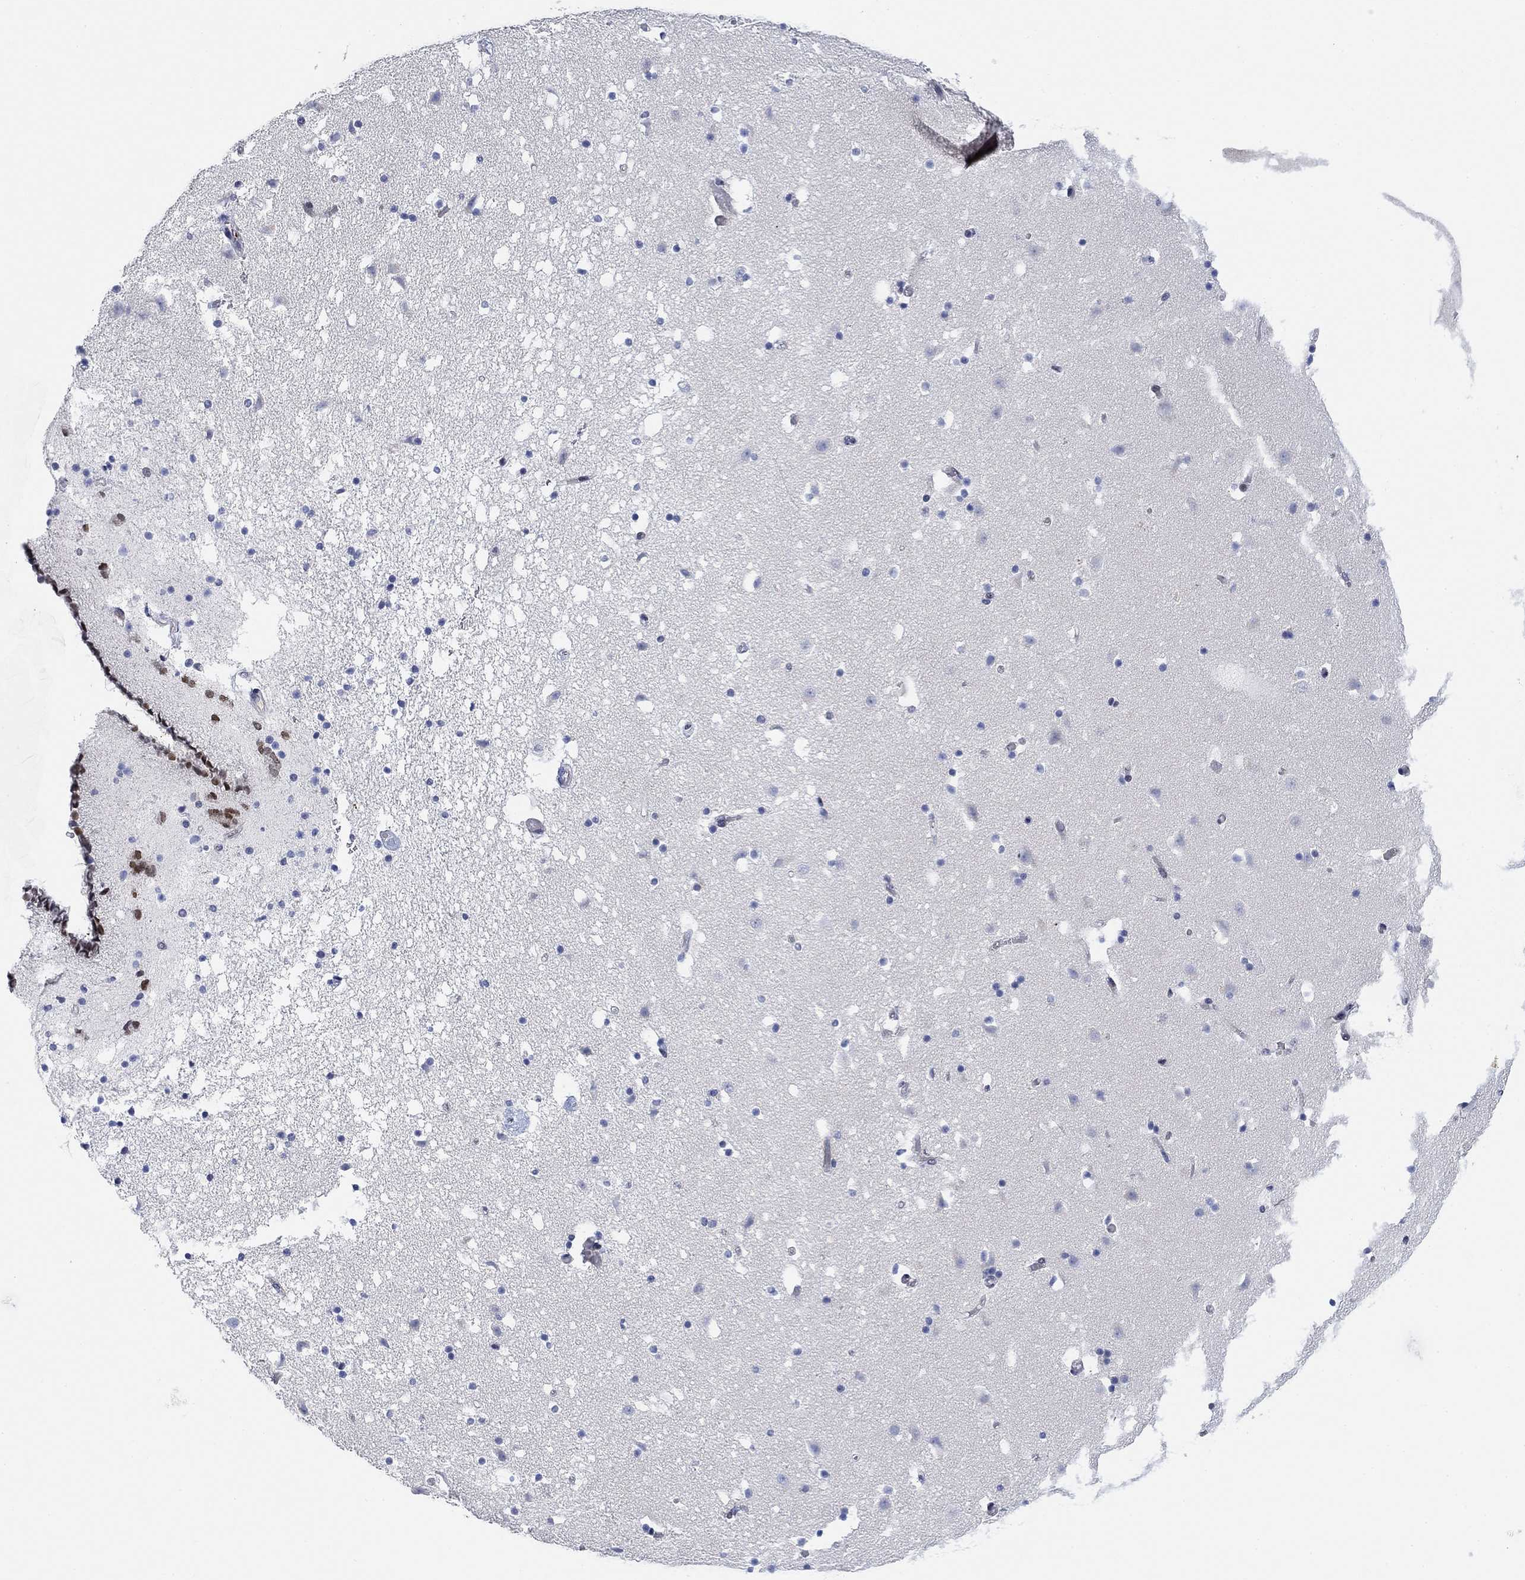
{"staining": {"intensity": "negative", "quantity": "none", "location": "none"}, "tissue": "caudate", "cell_type": "Glial cells", "image_type": "normal", "snomed": [{"axis": "morphology", "description": "Normal tissue, NOS"}, {"axis": "topography", "description": "Lateral ventricle wall"}], "caption": "Histopathology image shows no protein expression in glial cells of benign caudate.", "gene": "PAX6", "patient": {"sex": "female", "age": 42}}